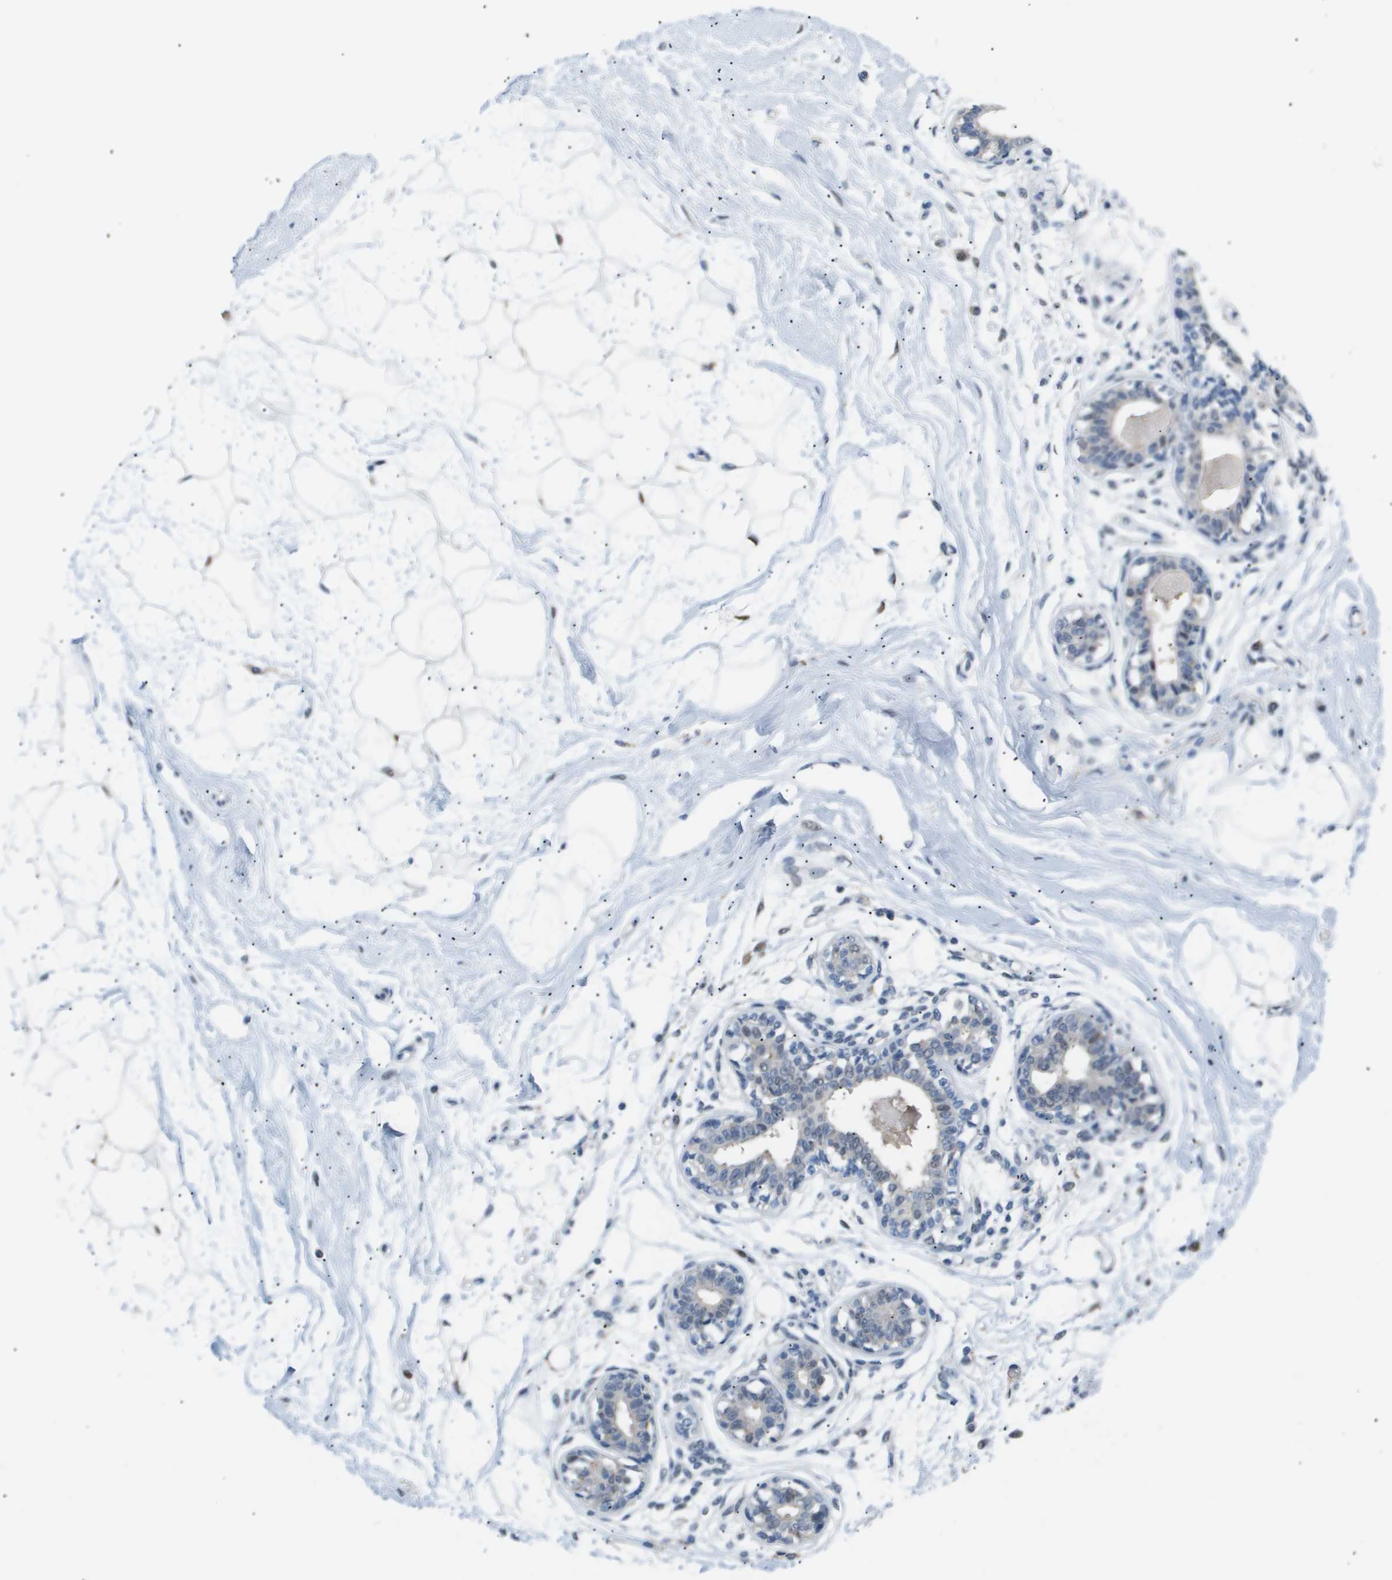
{"staining": {"intensity": "weak", "quantity": ">75%", "location": "nuclear"}, "tissue": "breast", "cell_type": "Adipocytes", "image_type": "normal", "snomed": [{"axis": "morphology", "description": "Normal tissue, NOS"}, {"axis": "topography", "description": "Breast"}], "caption": "Unremarkable breast shows weak nuclear positivity in approximately >75% of adipocytes (IHC, brightfield microscopy, high magnification)..", "gene": "AKR1A1", "patient": {"sex": "female", "age": 45}}